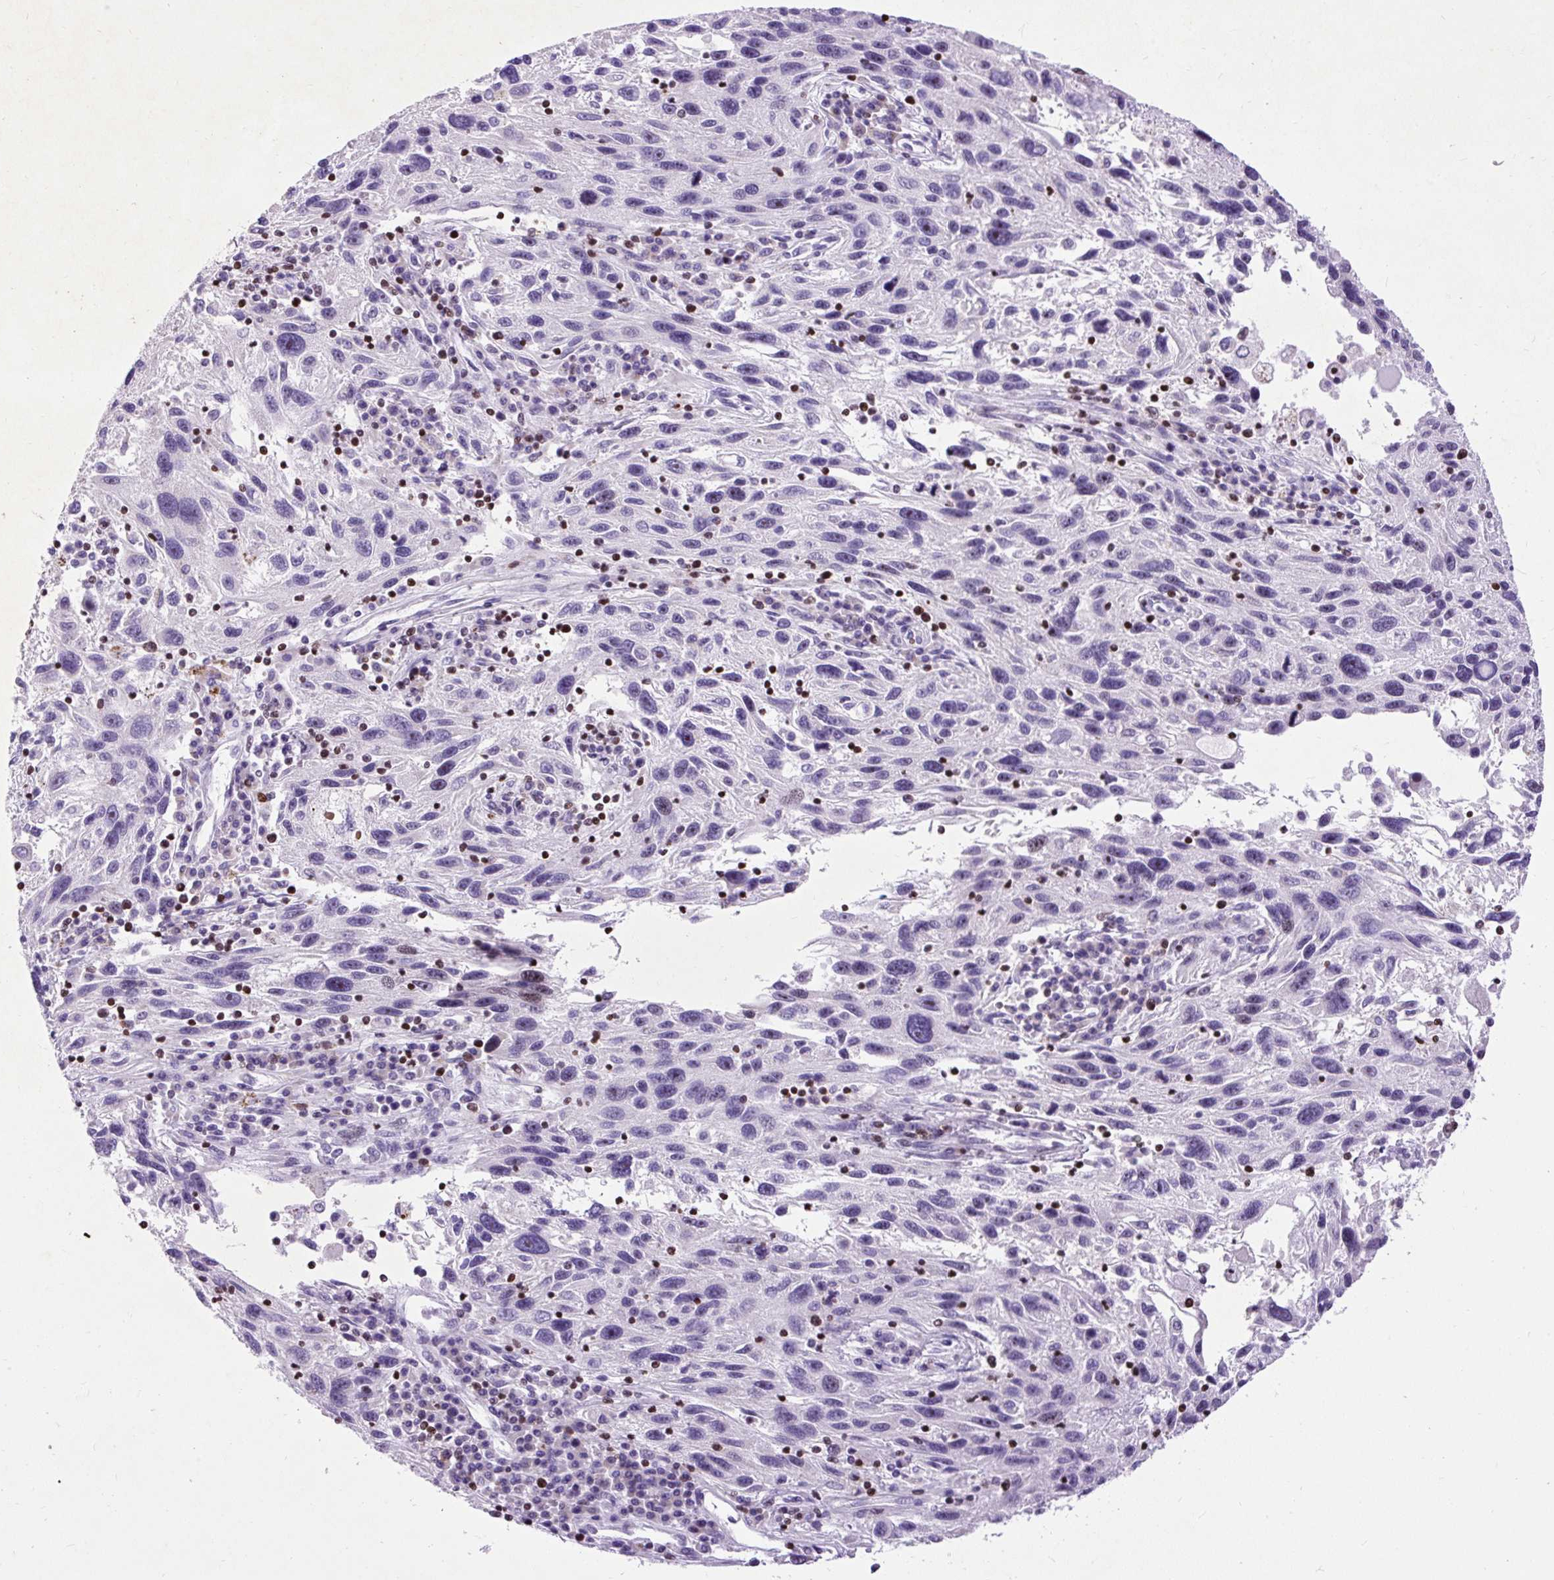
{"staining": {"intensity": "weak", "quantity": "25%-75%", "location": "nuclear"}, "tissue": "melanoma", "cell_type": "Tumor cells", "image_type": "cancer", "snomed": [{"axis": "morphology", "description": "Malignant melanoma, NOS"}, {"axis": "topography", "description": "Skin"}], "caption": "Immunohistochemistry micrograph of human malignant melanoma stained for a protein (brown), which shows low levels of weak nuclear expression in about 25%-75% of tumor cells.", "gene": "SPC24", "patient": {"sex": "male", "age": 53}}